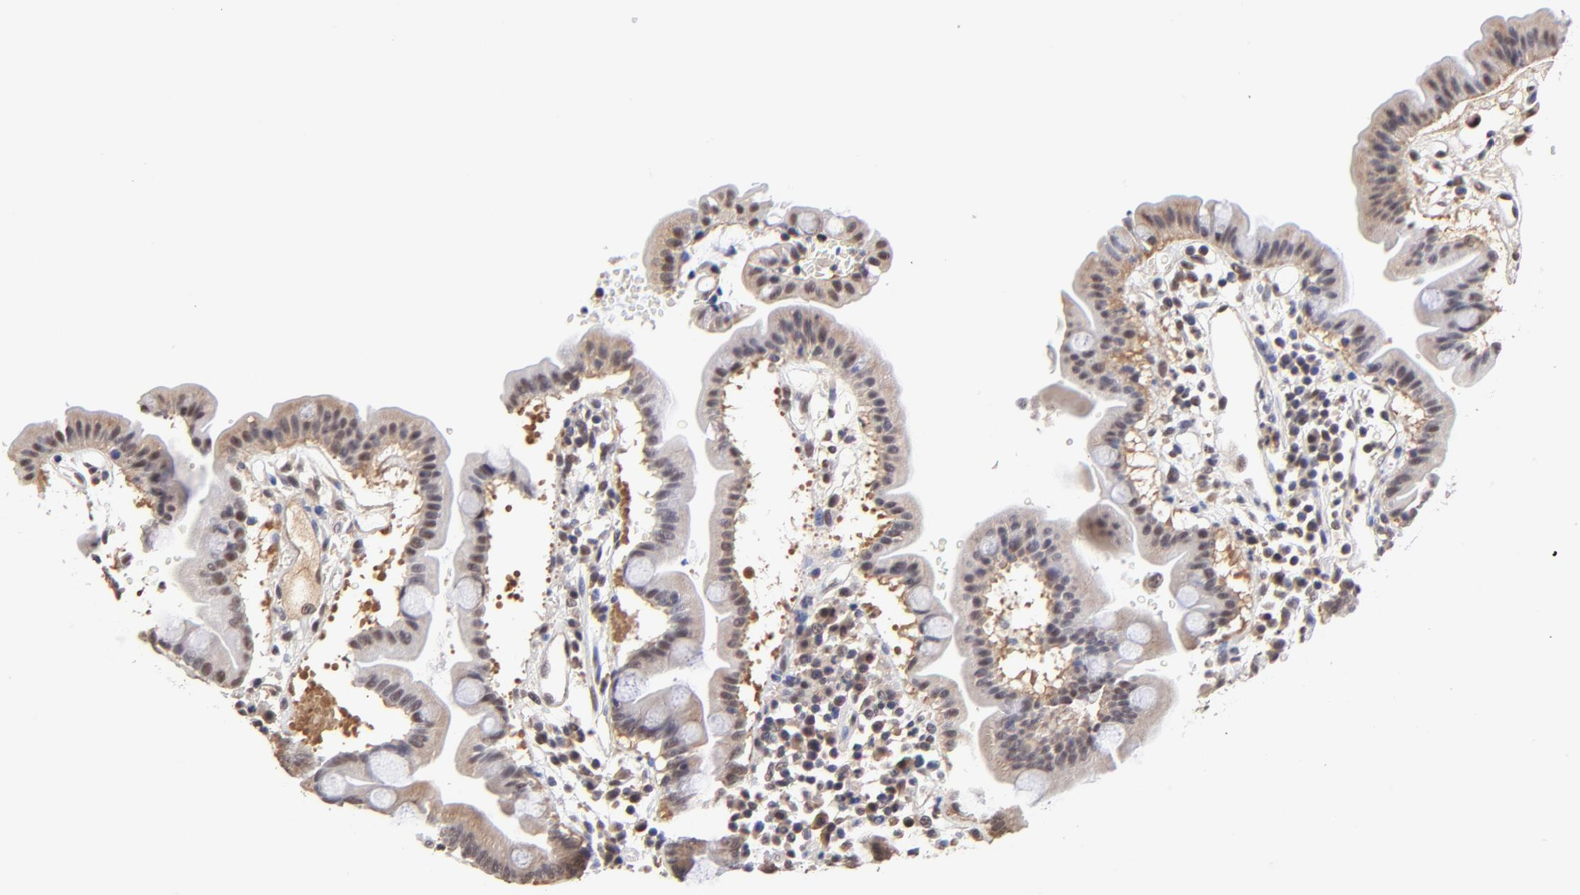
{"staining": {"intensity": "weak", "quantity": "25%-75%", "location": "cytoplasmic/membranous,nuclear"}, "tissue": "duodenum", "cell_type": "Glandular cells", "image_type": "normal", "snomed": [{"axis": "morphology", "description": "Normal tissue, NOS"}, {"axis": "topography", "description": "Duodenum"}], "caption": "High-power microscopy captured an immunohistochemistry (IHC) histopathology image of unremarkable duodenum, revealing weak cytoplasmic/membranous,nuclear positivity in approximately 25%-75% of glandular cells.", "gene": "PSMC4", "patient": {"sex": "male", "age": 50}}